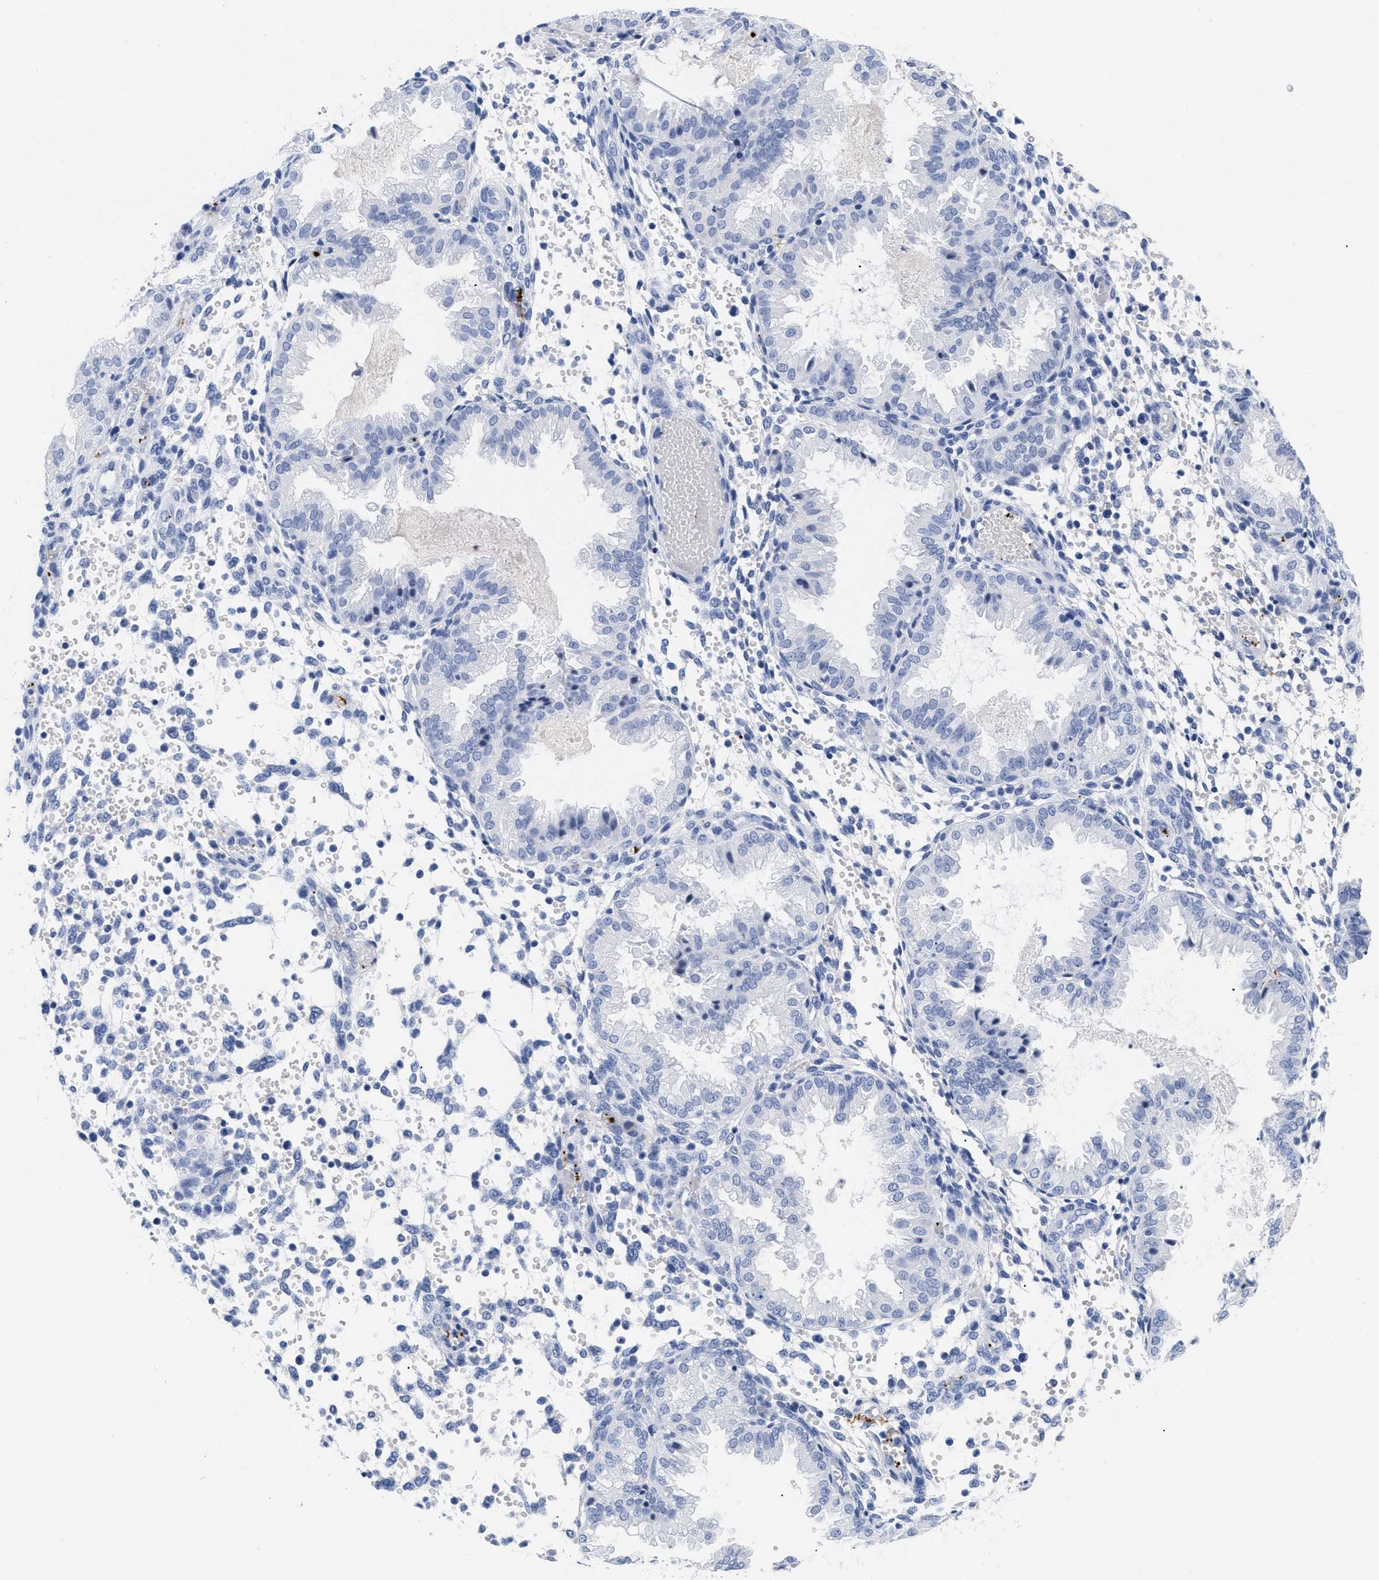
{"staining": {"intensity": "negative", "quantity": "none", "location": "none"}, "tissue": "endometrium", "cell_type": "Cells in endometrial stroma", "image_type": "normal", "snomed": [{"axis": "morphology", "description": "Normal tissue, NOS"}, {"axis": "topography", "description": "Endometrium"}], "caption": "This is an immunohistochemistry (IHC) photomicrograph of normal endometrium. There is no staining in cells in endometrial stroma.", "gene": "TREML1", "patient": {"sex": "female", "age": 33}}